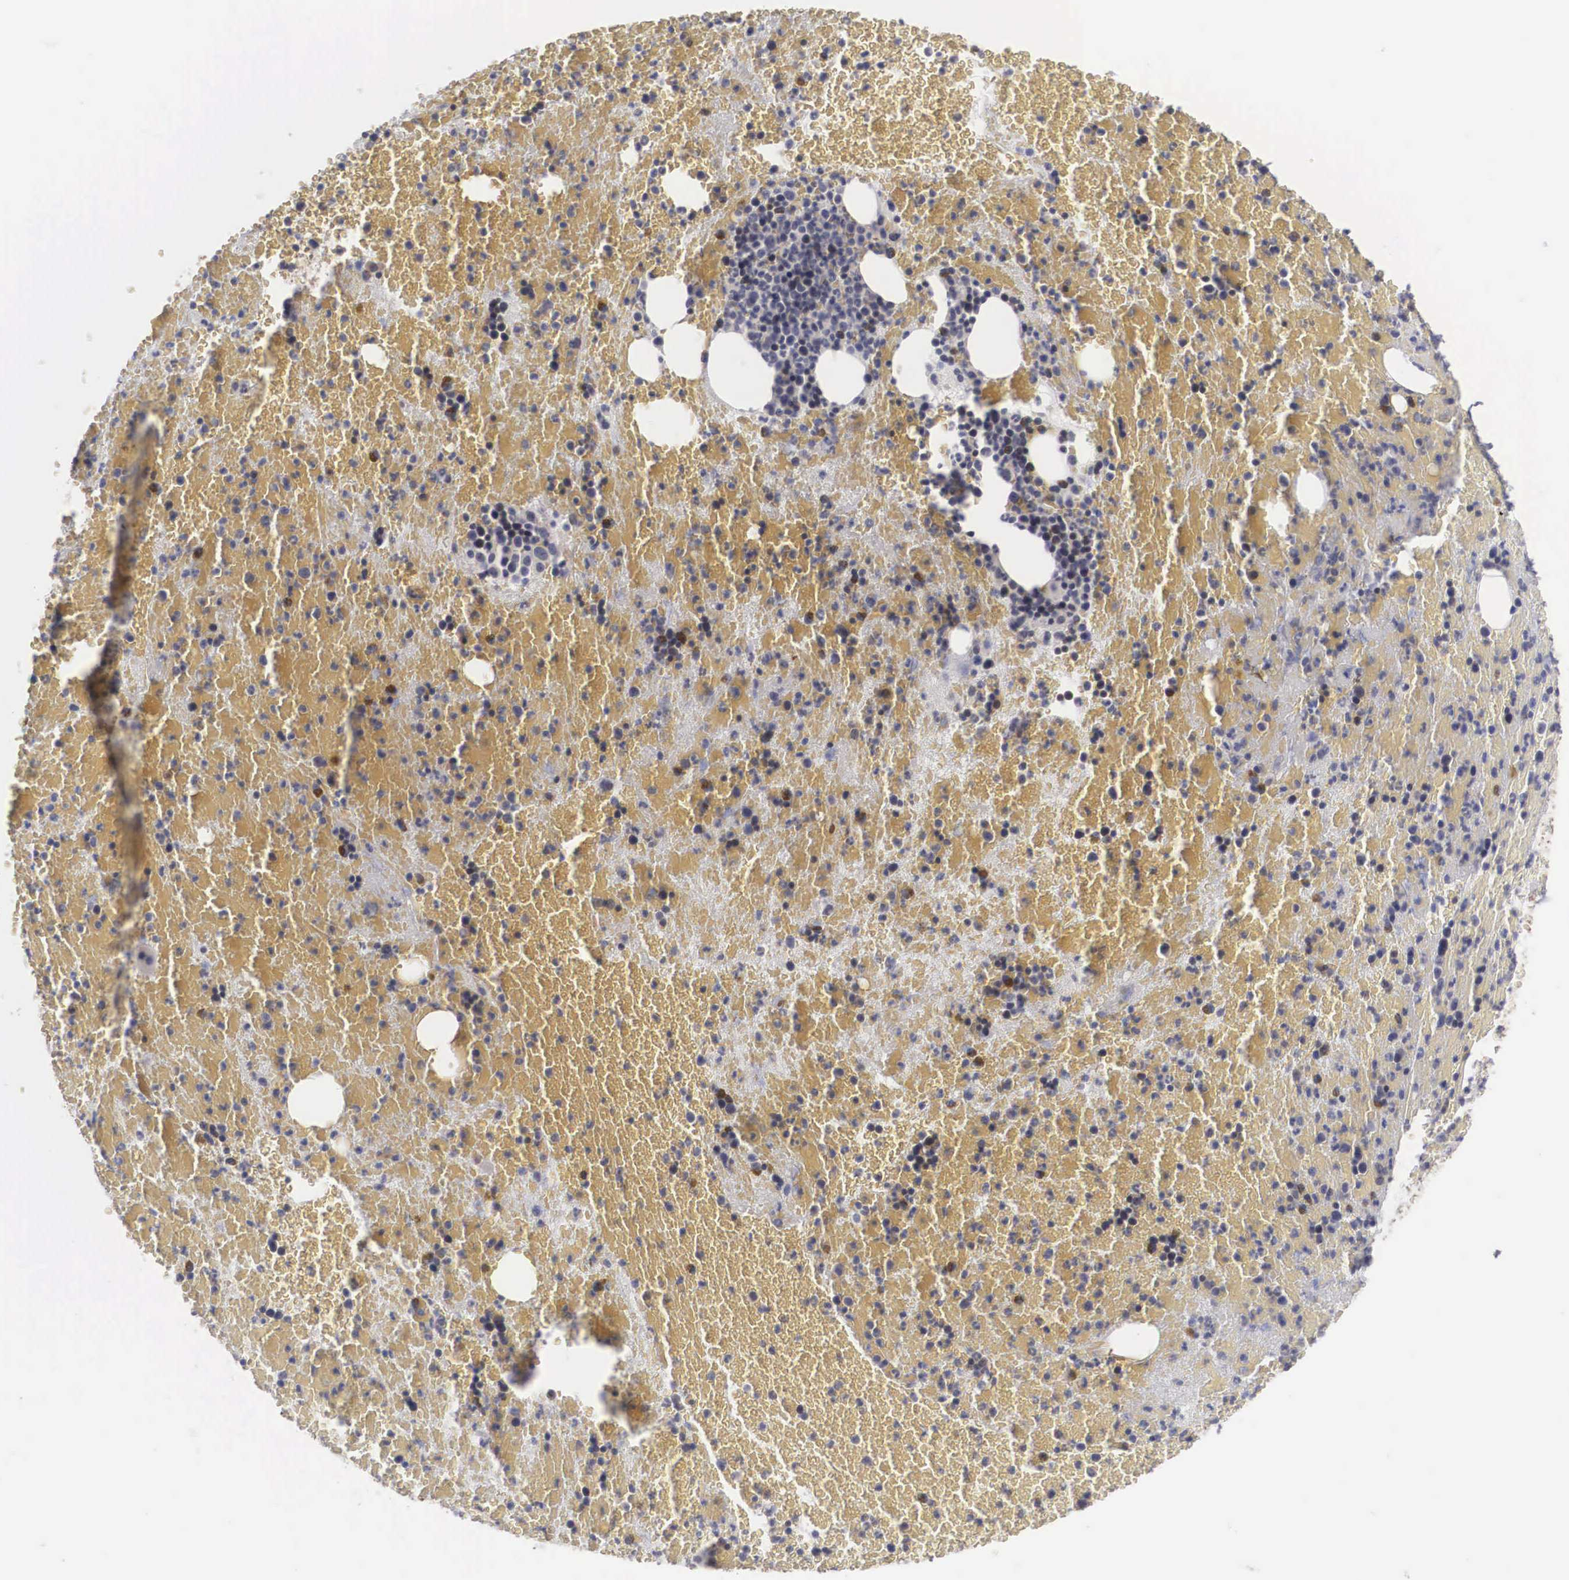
{"staining": {"intensity": "negative", "quantity": "none", "location": "none"}, "tissue": "bone marrow", "cell_type": "Hematopoietic cells", "image_type": "normal", "snomed": [{"axis": "morphology", "description": "Normal tissue, NOS"}, {"axis": "topography", "description": "Bone marrow"}], "caption": "This is an immunohistochemistry (IHC) image of unremarkable human bone marrow. There is no expression in hematopoietic cells.", "gene": "WDR89", "patient": {"sex": "female", "age": 53}}